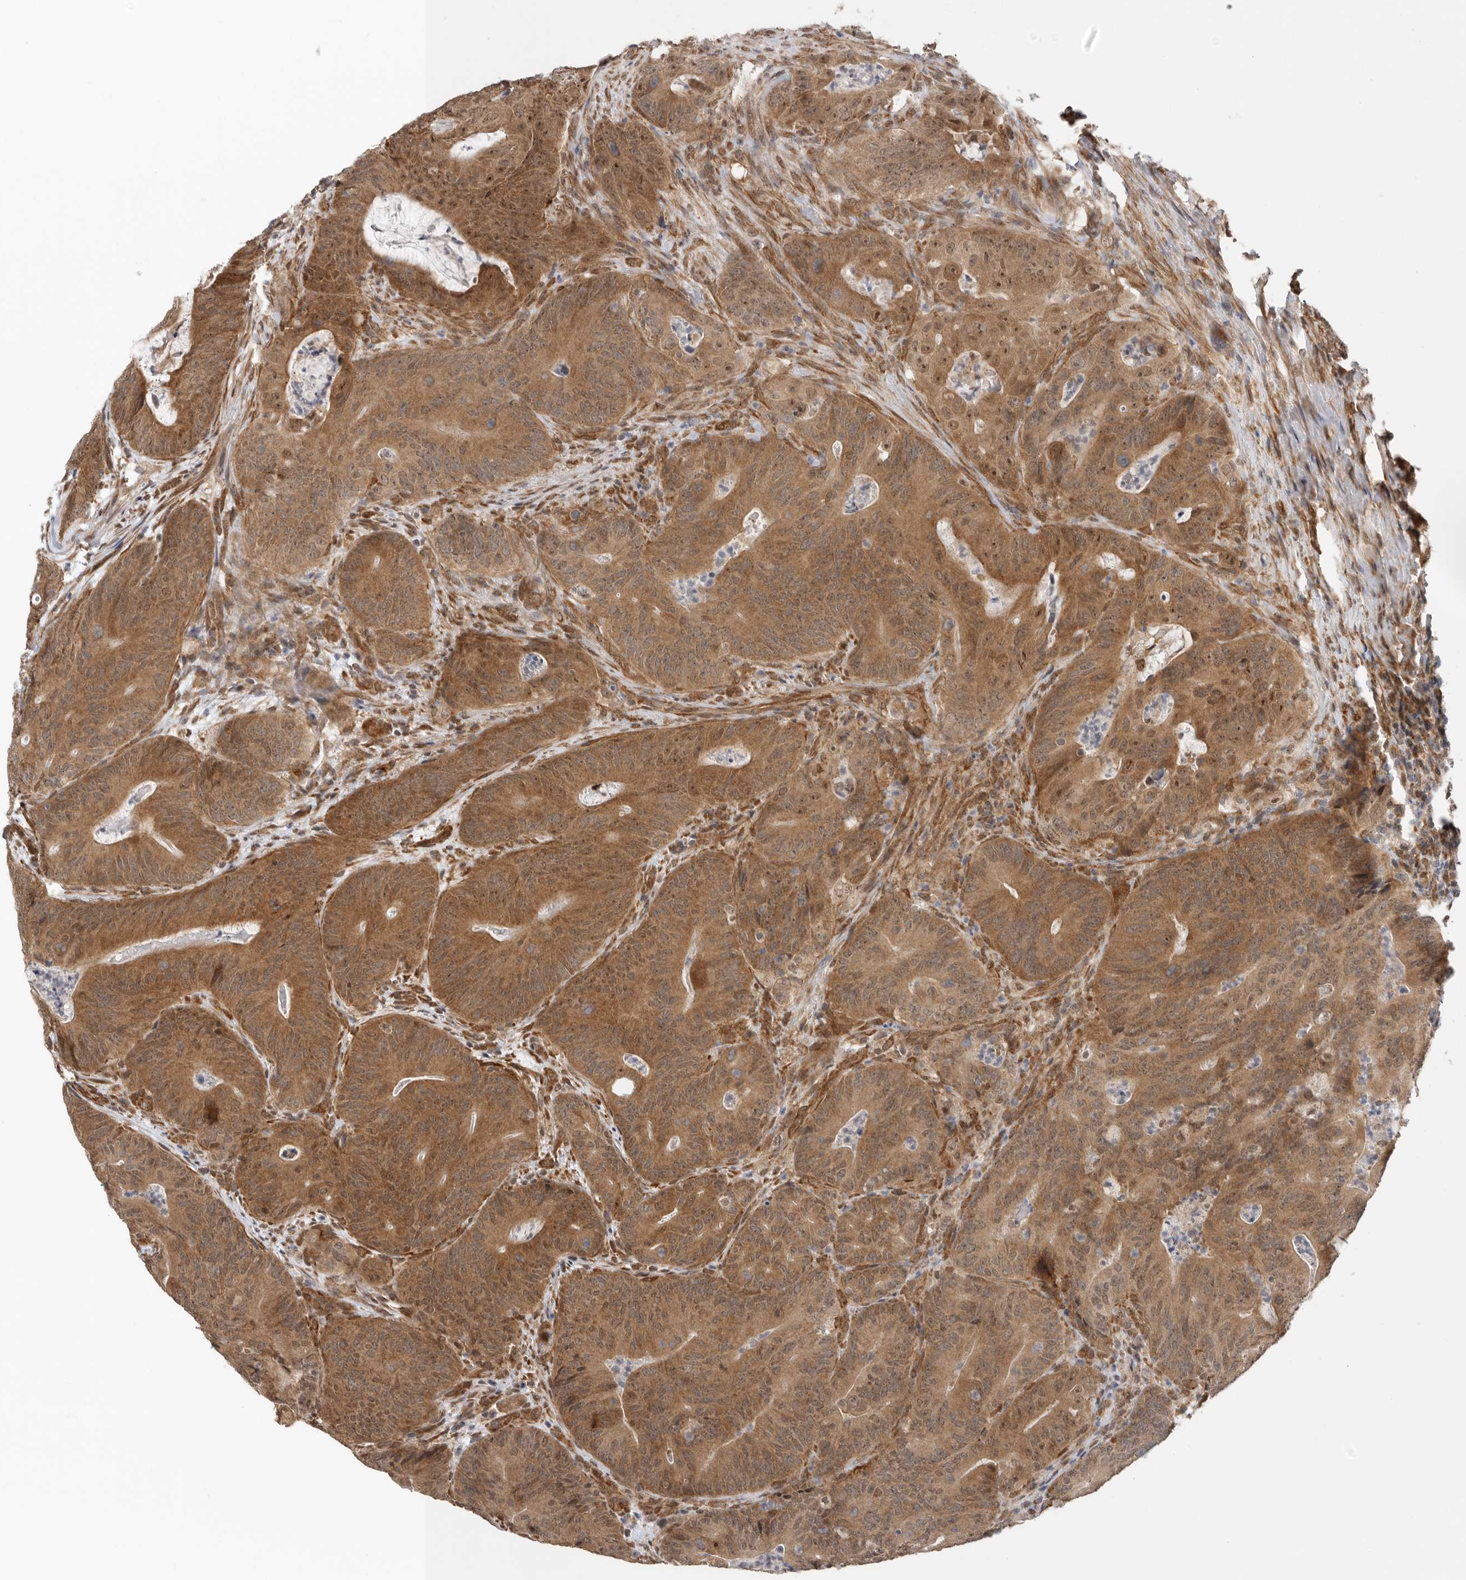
{"staining": {"intensity": "moderate", "quantity": ">75%", "location": "cytoplasmic/membranous,nuclear"}, "tissue": "colorectal cancer", "cell_type": "Tumor cells", "image_type": "cancer", "snomed": [{"axis": "morphology", "description": "Normal tissue, NOS"}, {"axis": "topography", "description": "Colon"}], "caption": "Human colorectal cancer stained with a brown dye displays moderate cytoplasmic/membranous and nuclear positive expression in approximately >75% of tumor cells.", "gene": "VPS50", "patient": {"sex": "female", "age": 82}}